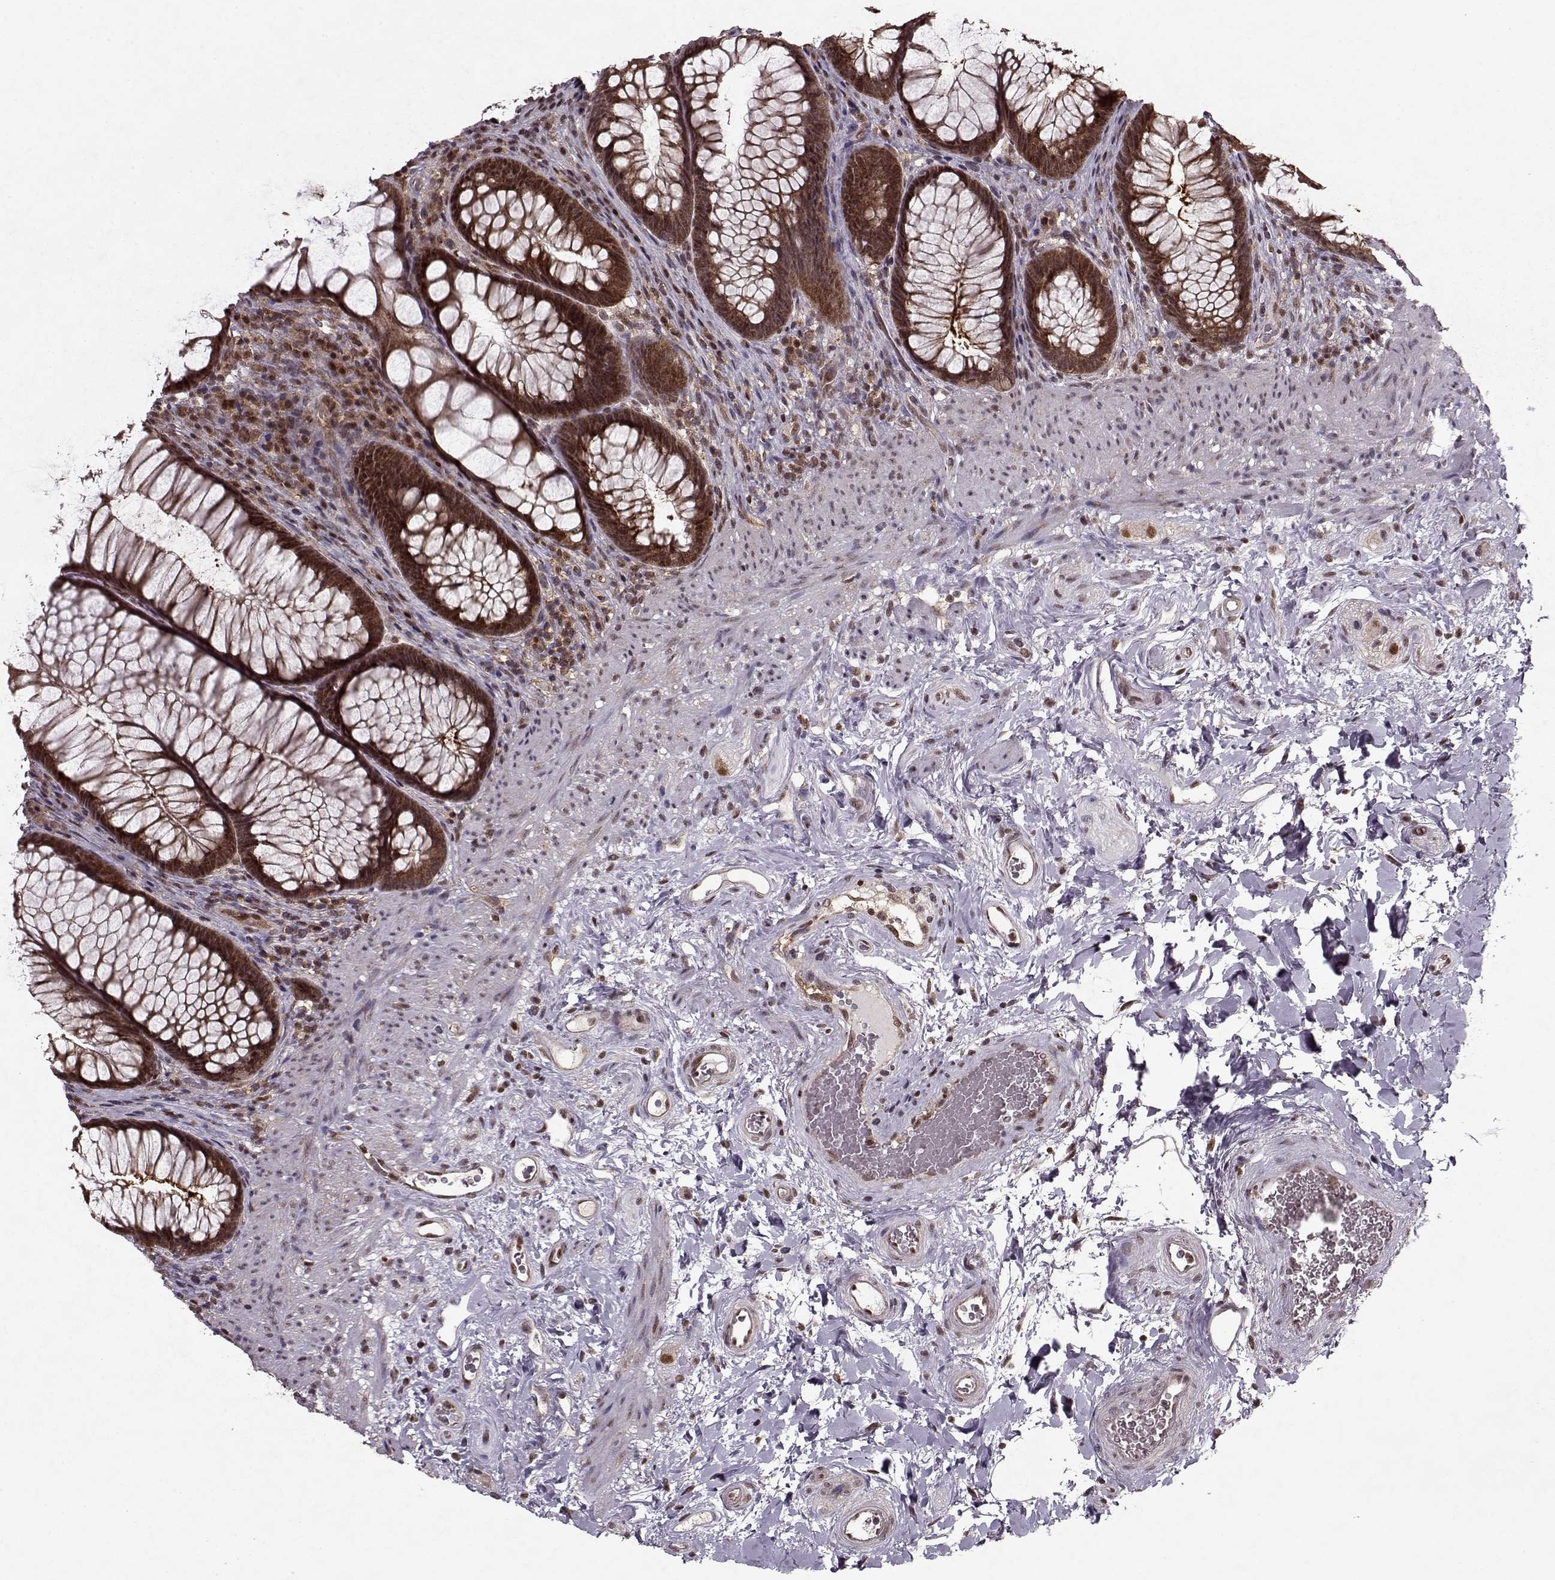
{"staining": {"intensity": "strong", "quantity": ">75%", "location": "cytoplasmic/membranous,nuclear"}, "tissue": "rectum", "cell_type": "Glandular cells", "image_type": "normal", "snomed": [{"axis": "morphology", "description": "Normal tissue, NOS"}, {"axis": "topography", "description": "Smooth muscle"}, {"axis": "topography", "description": "Rectum"}], "caption": "Brown immunohistochemical staining in benign human rectum reveals strong cytoplasmic/membranous,nuclear positivity in approximately >75% of glandular cells. (brown staining indicates protein expression, while blue staining denotes nuclei).", "gene": "PSMA7", "patient": {"sex": "male", "age": 53}}